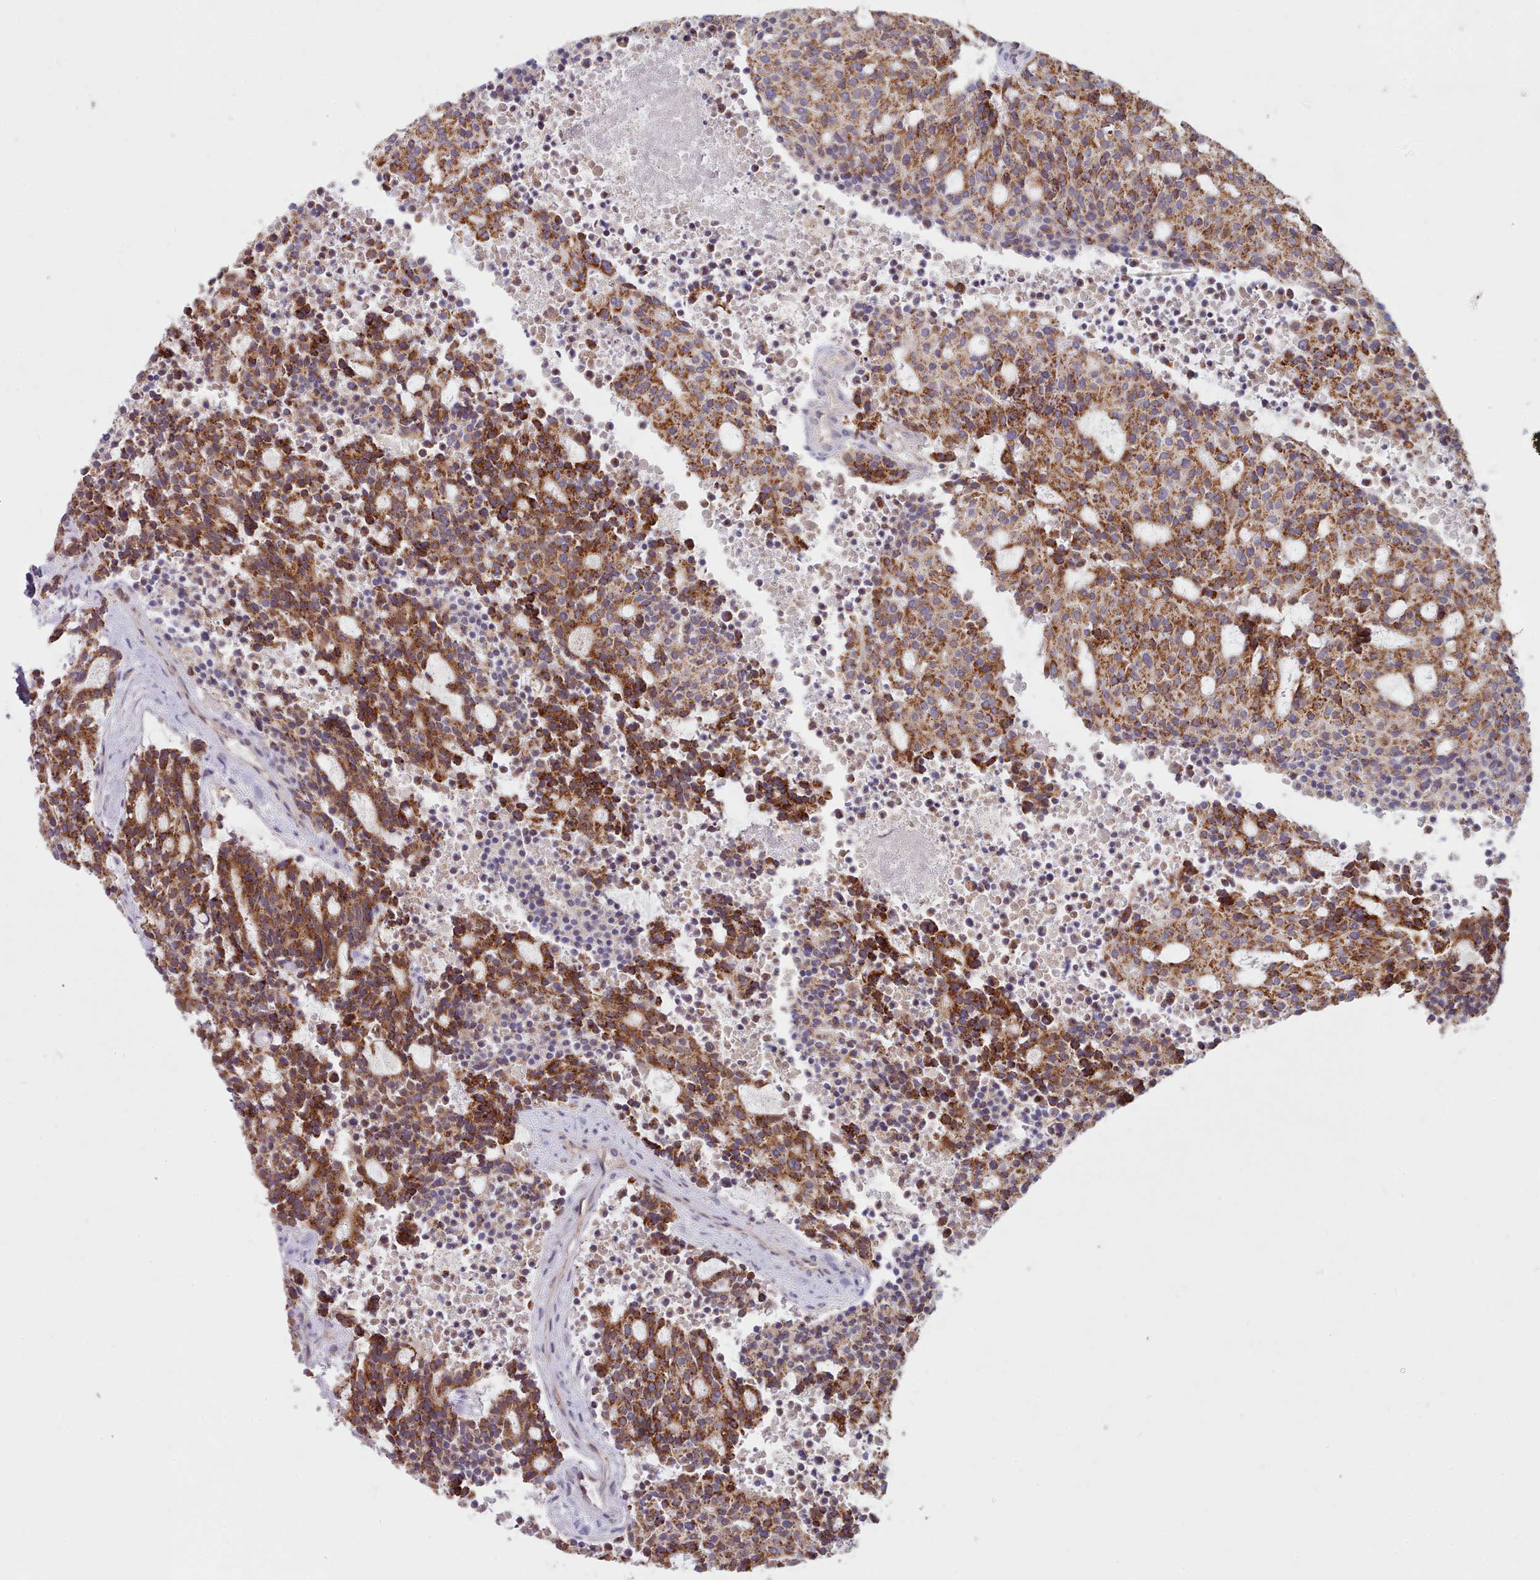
{"staining": {"intensity": "strong", "quantity": ">75%", "location": "cytoplasmic/membranous"}, "tissue": "carcinoid", "cell_type": "Tumor cells", "image_type": "cancer", "snomed": [{"axis": "morphology", "description": "Carcinoid, malignant, NOS"}, {"axis": "topography", "description": "Pancreas"}], "caption": "DAB (3,3'-diaminobenzidine) immunohistochemical staining of human carcinoid (malignant) demonstrates strong cytoplasmic/membranous protein staining in approximately >75% of tumor cells.", "gene": "HSDL2", "patient": {"sex": "female", "age": 54}}